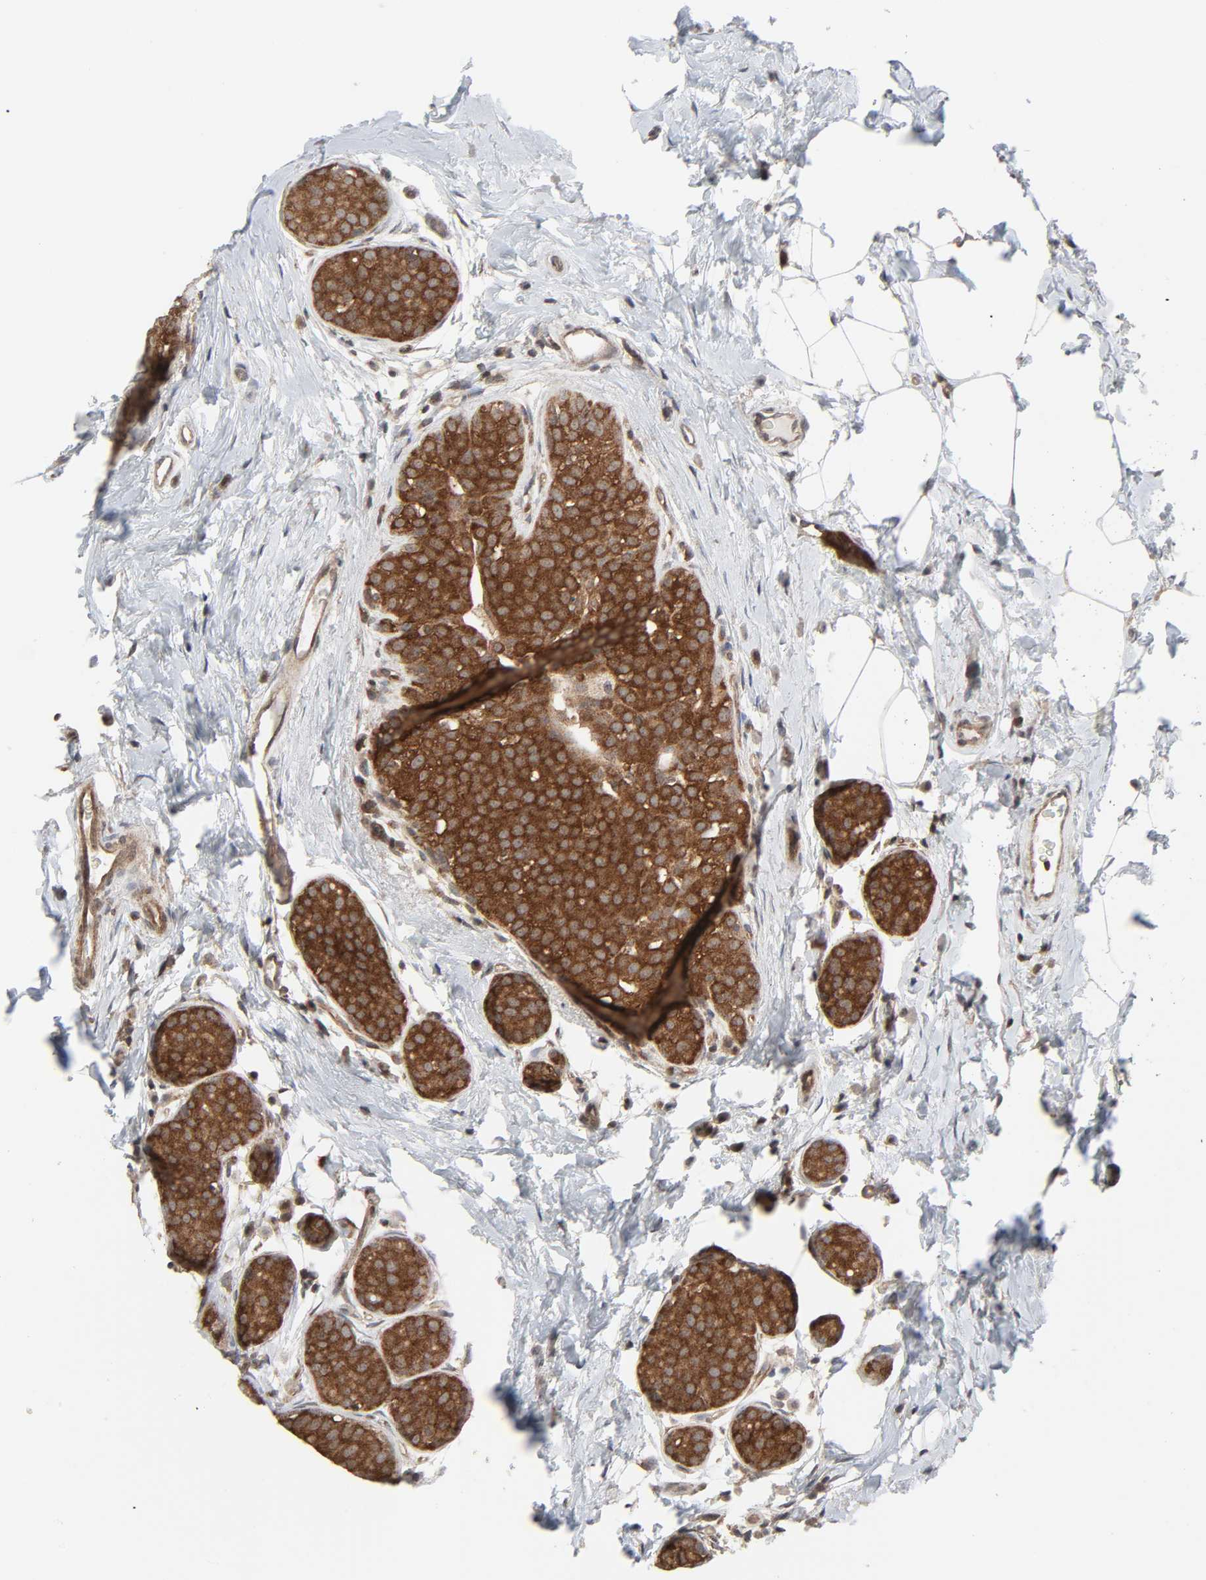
{"staining": {"intensity": "strong", "quantity": ">75%", "location": "cytoplasmic/membranous"}, "tissue": "breast cancer", "cell_type": "Tumor cells", "image_type": "cancer", "snomed": [{"axis": "morphology", "description": "Lobular carcinoma, in situ"}, {"axis": "morphology", "description": "Lobular carcinoma"}, {"axis": "topography", "description": "Breast"}], "caption": "Immunohistochemistry photomicrograph of neoplastic tissue: human breast lobular carcinoma in situ stained using immunohistochemistry (IHC) reveals high levels of strong protein expression localized specifically in the cytoplasmic/membranous of tumor cells, appearing as a cytoplasmic/membranous brown color.", "gene": "GSK3A", "patient": {"sex": "female", "age": 41}}